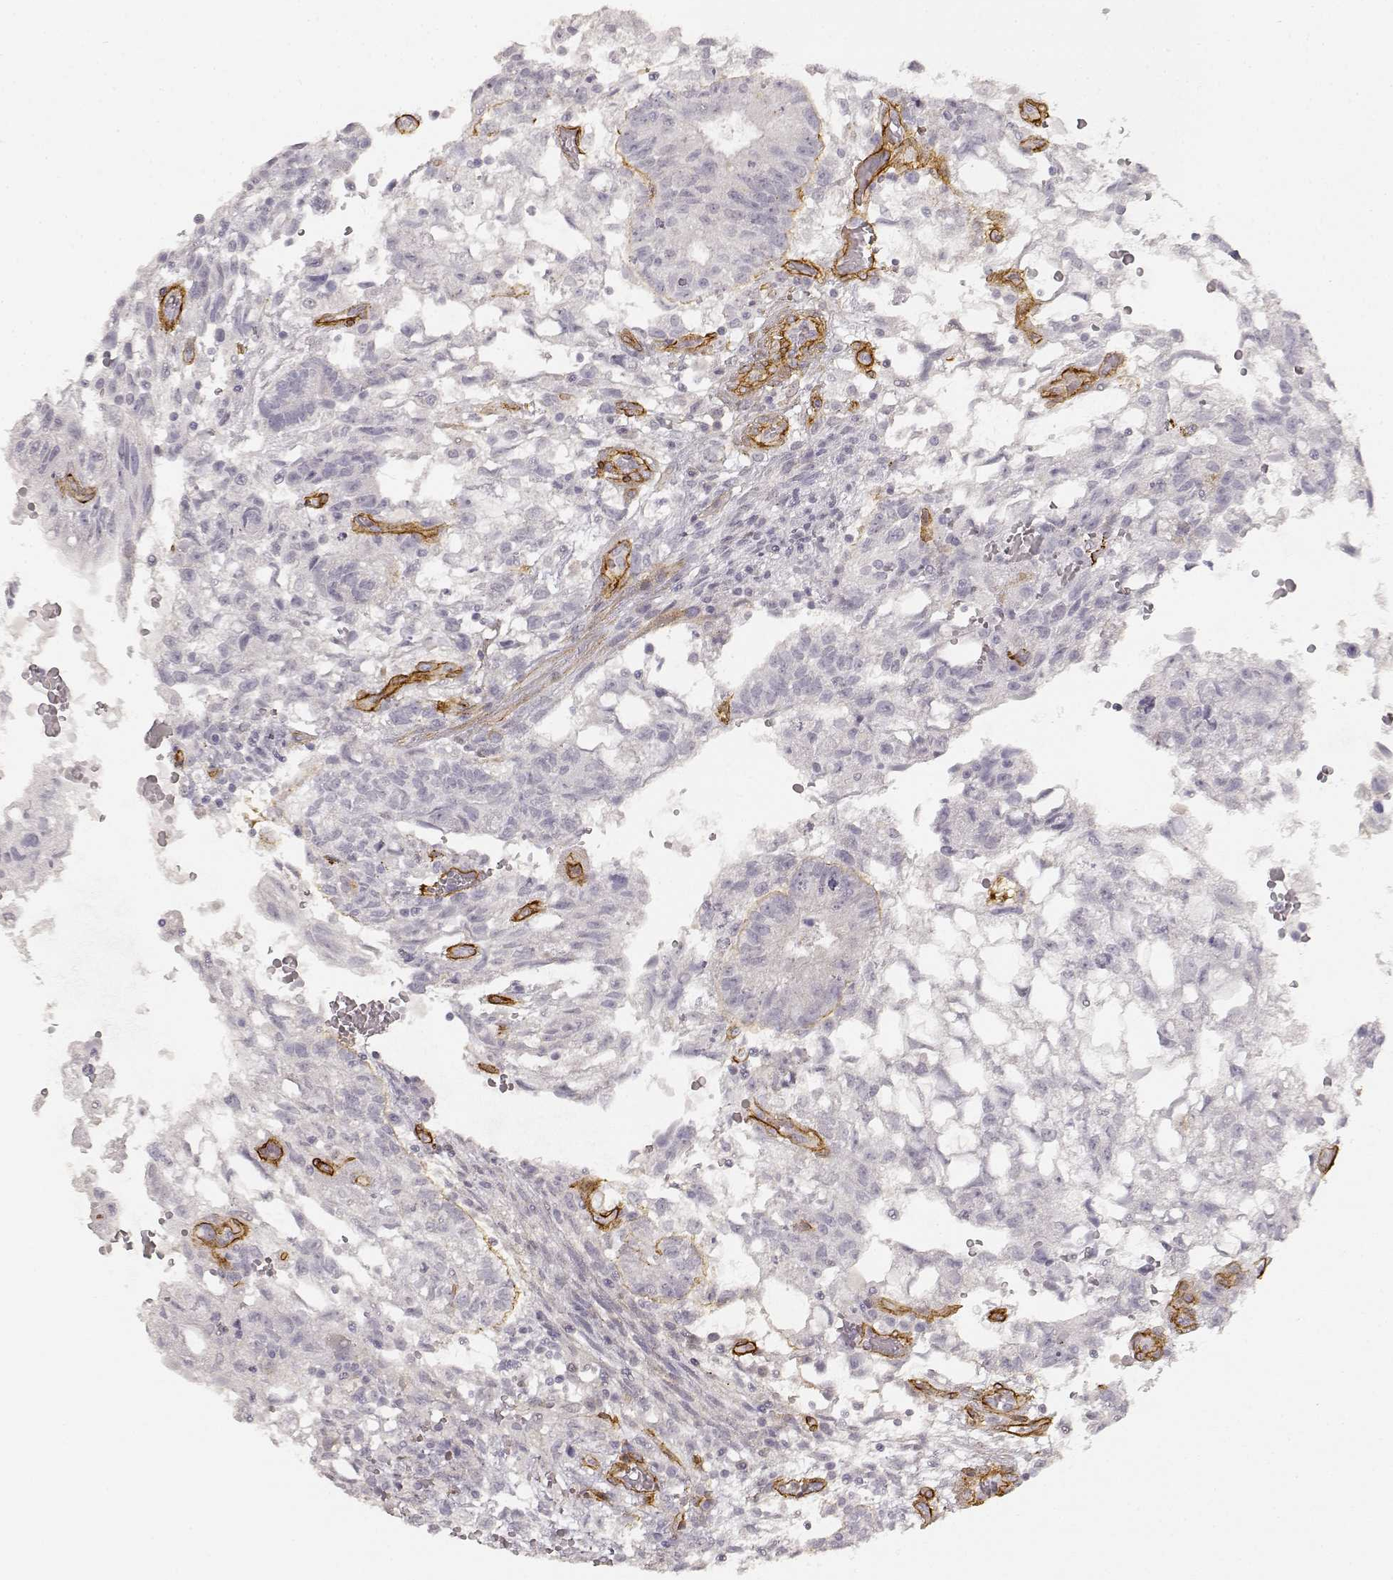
{"staining": {"intensity": "negative", "quantity": "none", "location": "none"}, "tissue": "testis cancer", "cell_type": "Tumor cells", "image_type": "cancer", "snomed": [{"axis": "morphology", "description": "Carcinoma, Embryonal, NOS"}, {"axis": "topography", "description": "Testis"}], "caption": "This is an immunohistochemistry photomicrograph of testis embryonal carcinoma. There is no expression in tumor cells.", "gene": "LAMA4", "patient": {"sex": "male", "age": 32}}